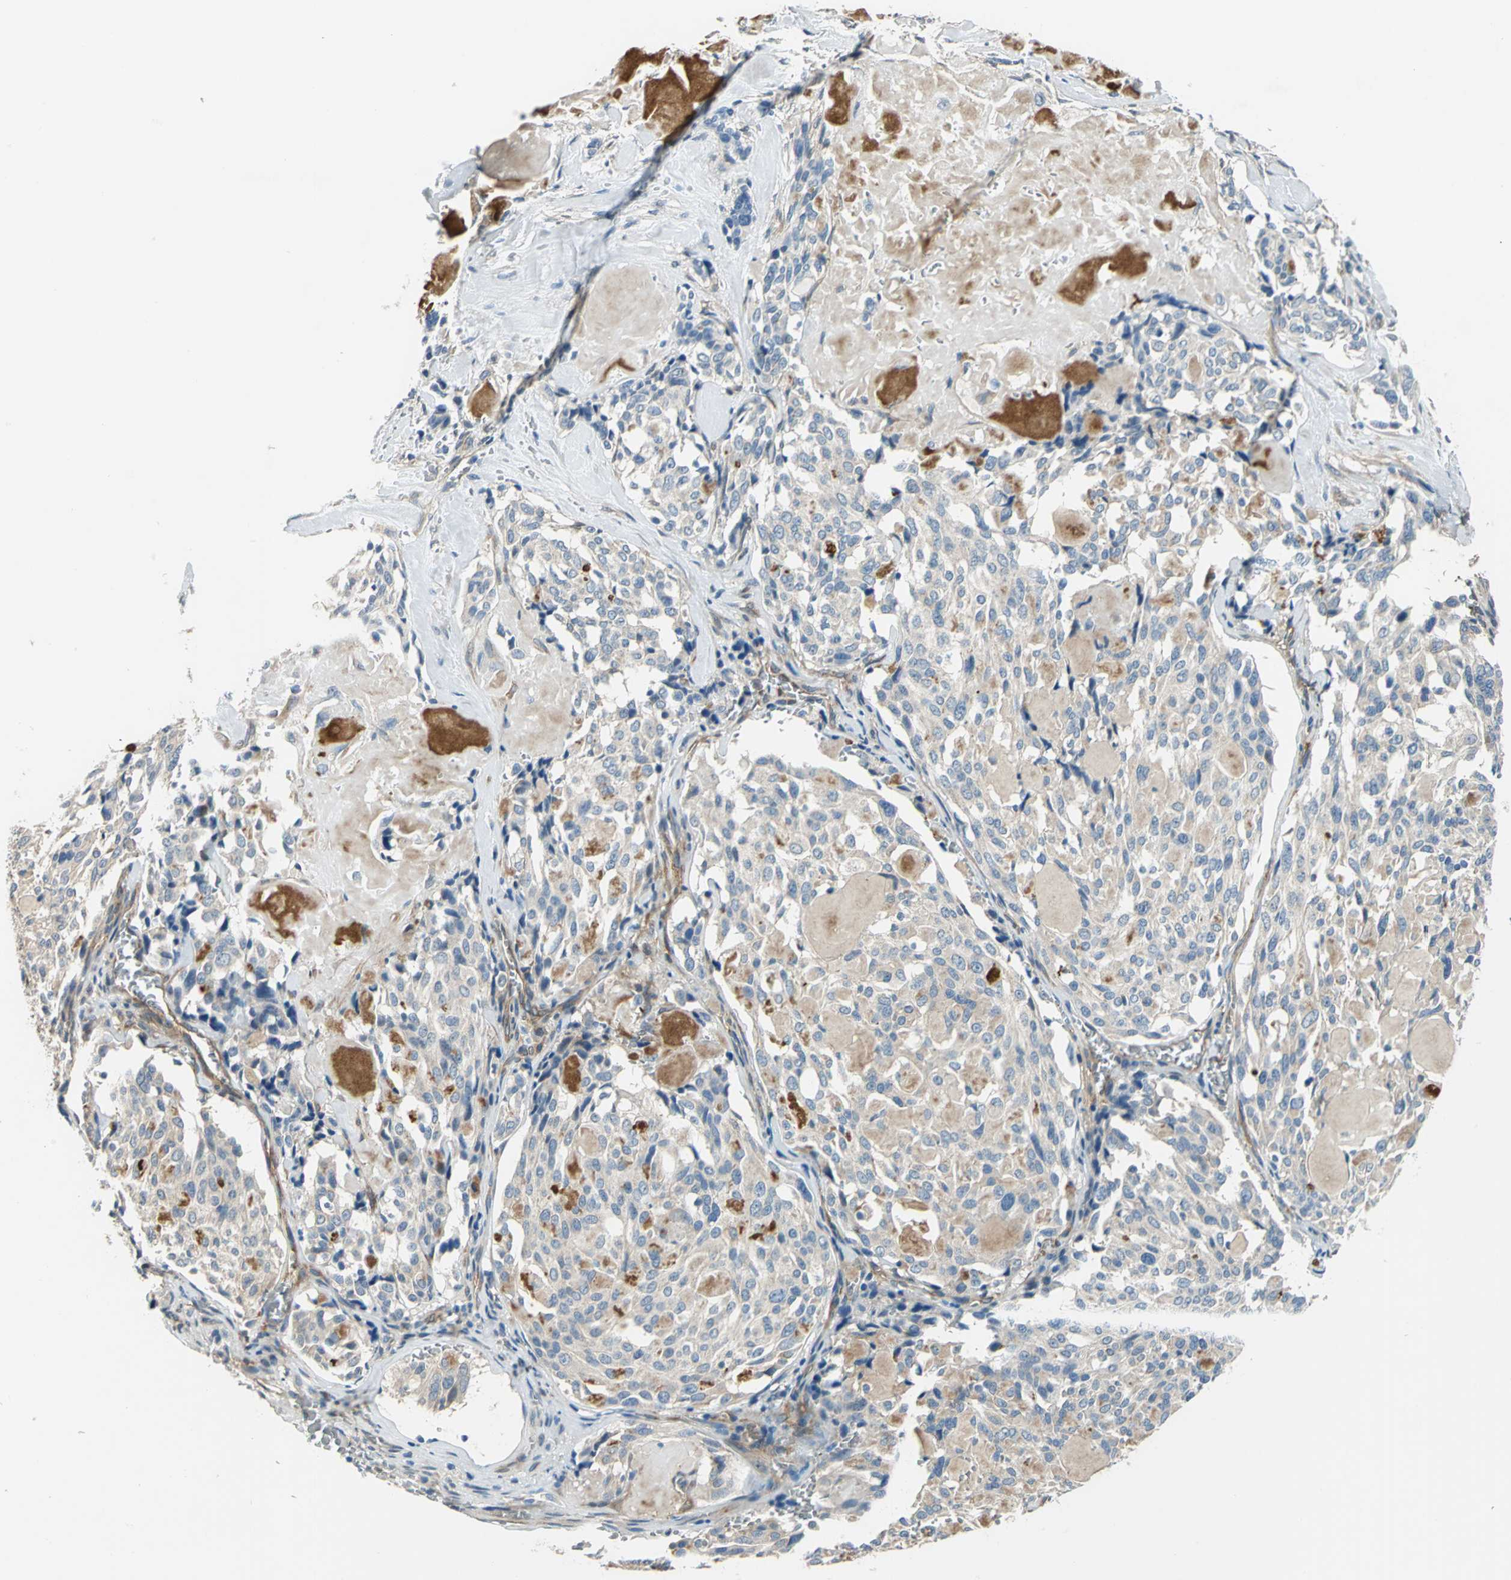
{"staining": {"intensity": "weak", "quantity": "<25%", "location": "cytoplasmic/membranous"}, "tissue": "thyroid cancer", "cell_type": "Tumor cells", "image_type": "cancer", "snomed": [{"axis": "morphology", "description": "Carcinoma, NOS"}, {"axis": "morphology", "description": "Carcinoid, malignant, NOS"}, {"axis": "topography", "description": "Thyroid gland"}], "caption": "Micrograph shows no significant protein staining in tumor cells of thyroid cancer (malignant carcinoid).", "gene": "CDC42EP1", "patient": {"sex": "male", "age": 33}}